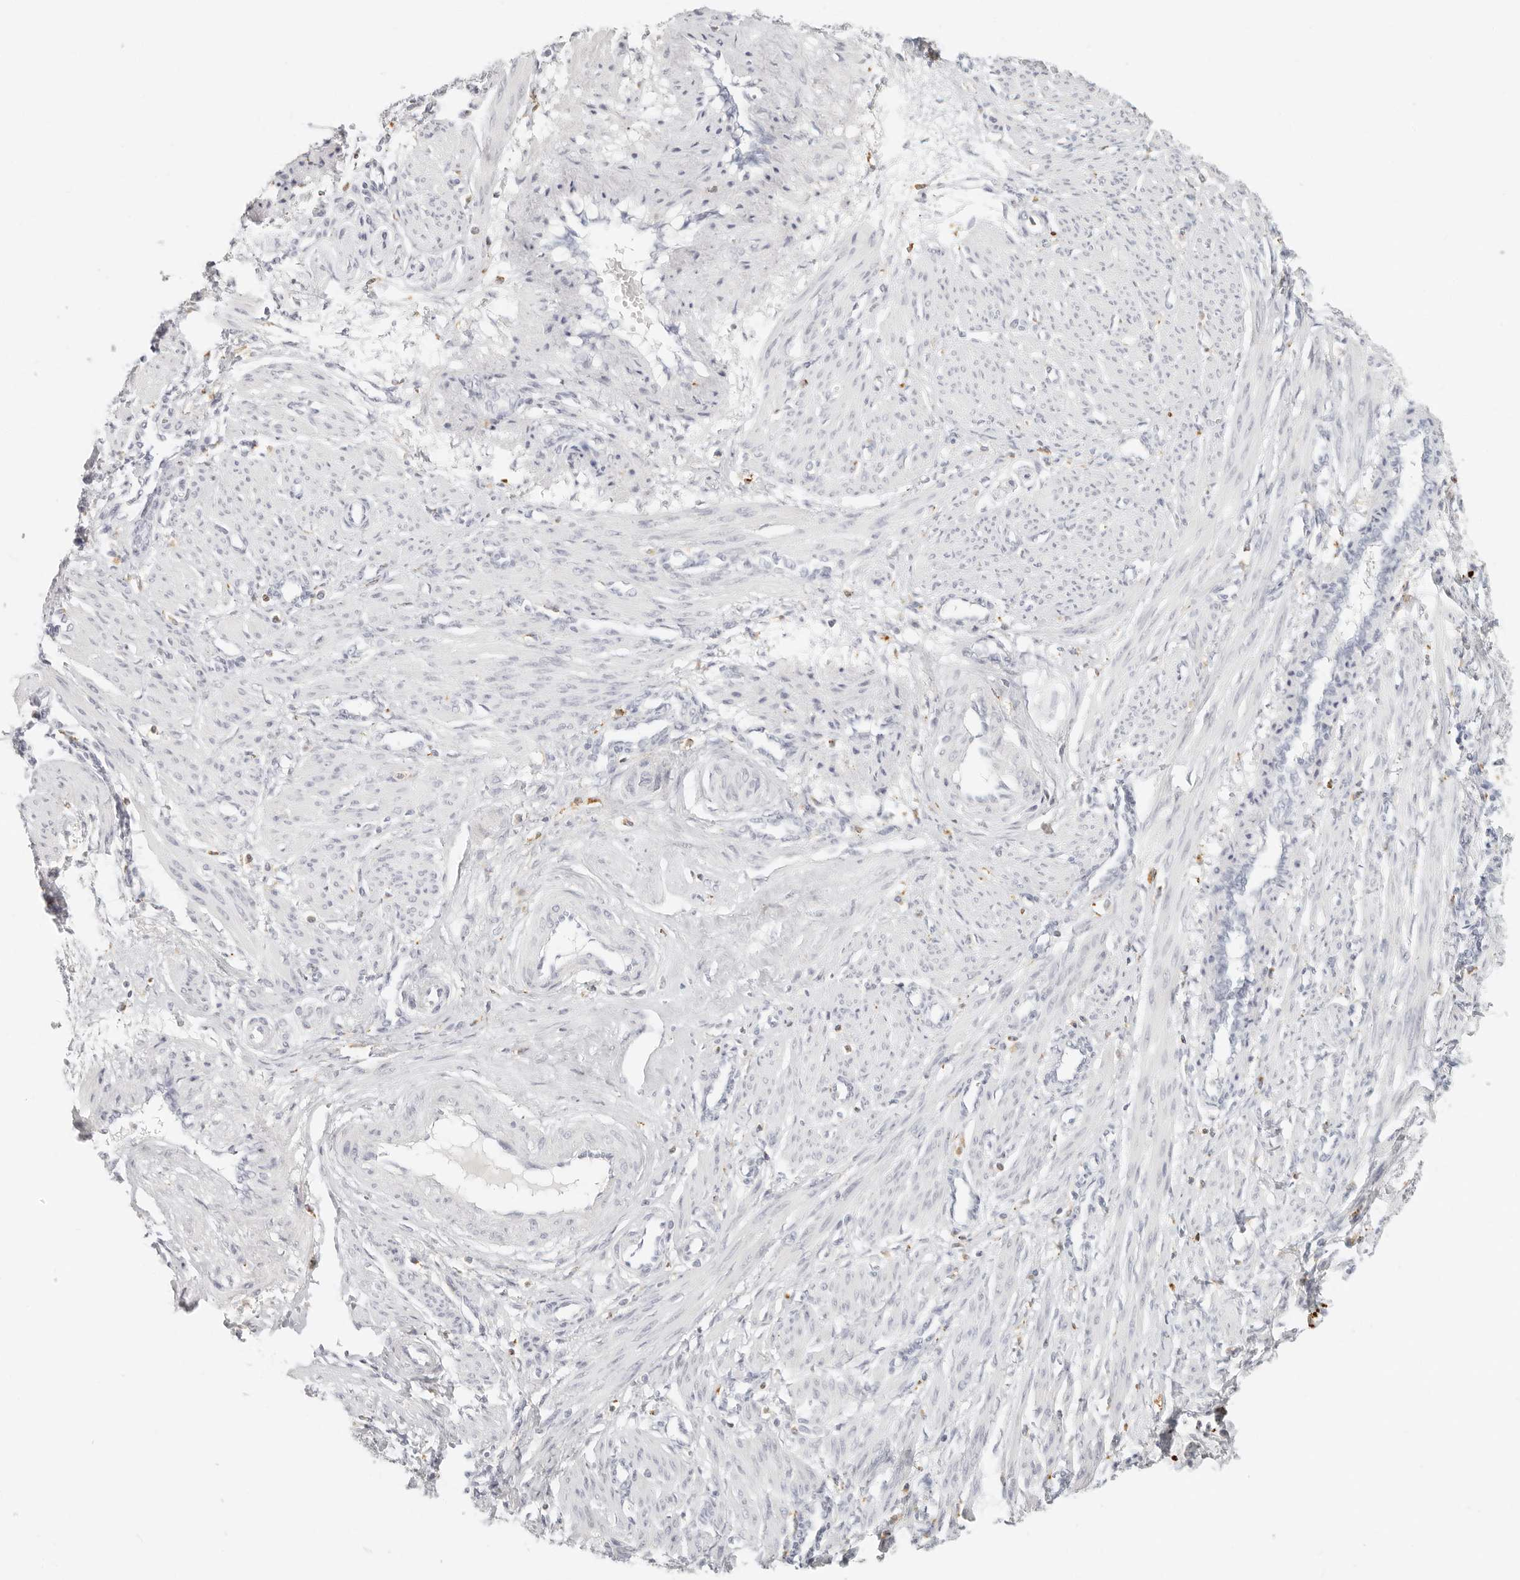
{"staining": {"intensity": "negative", "quantity": "none", "location": "none"}, "tissue": "smooth muscle", "cell_type": "Smooth muscle cells", "image_type": "normal", "snomed": [{"axis": "morphology", "description": "Normal tissue, NOS"}, {"axis": "topography", "description": "Endometrium"}], "caption": "Immunohistochemistry of normal human smooth muscle reveals no positivity in smooth muscle cells.", "gene": "RNASET2", "patient": {"sex": "female", "age": 33}}